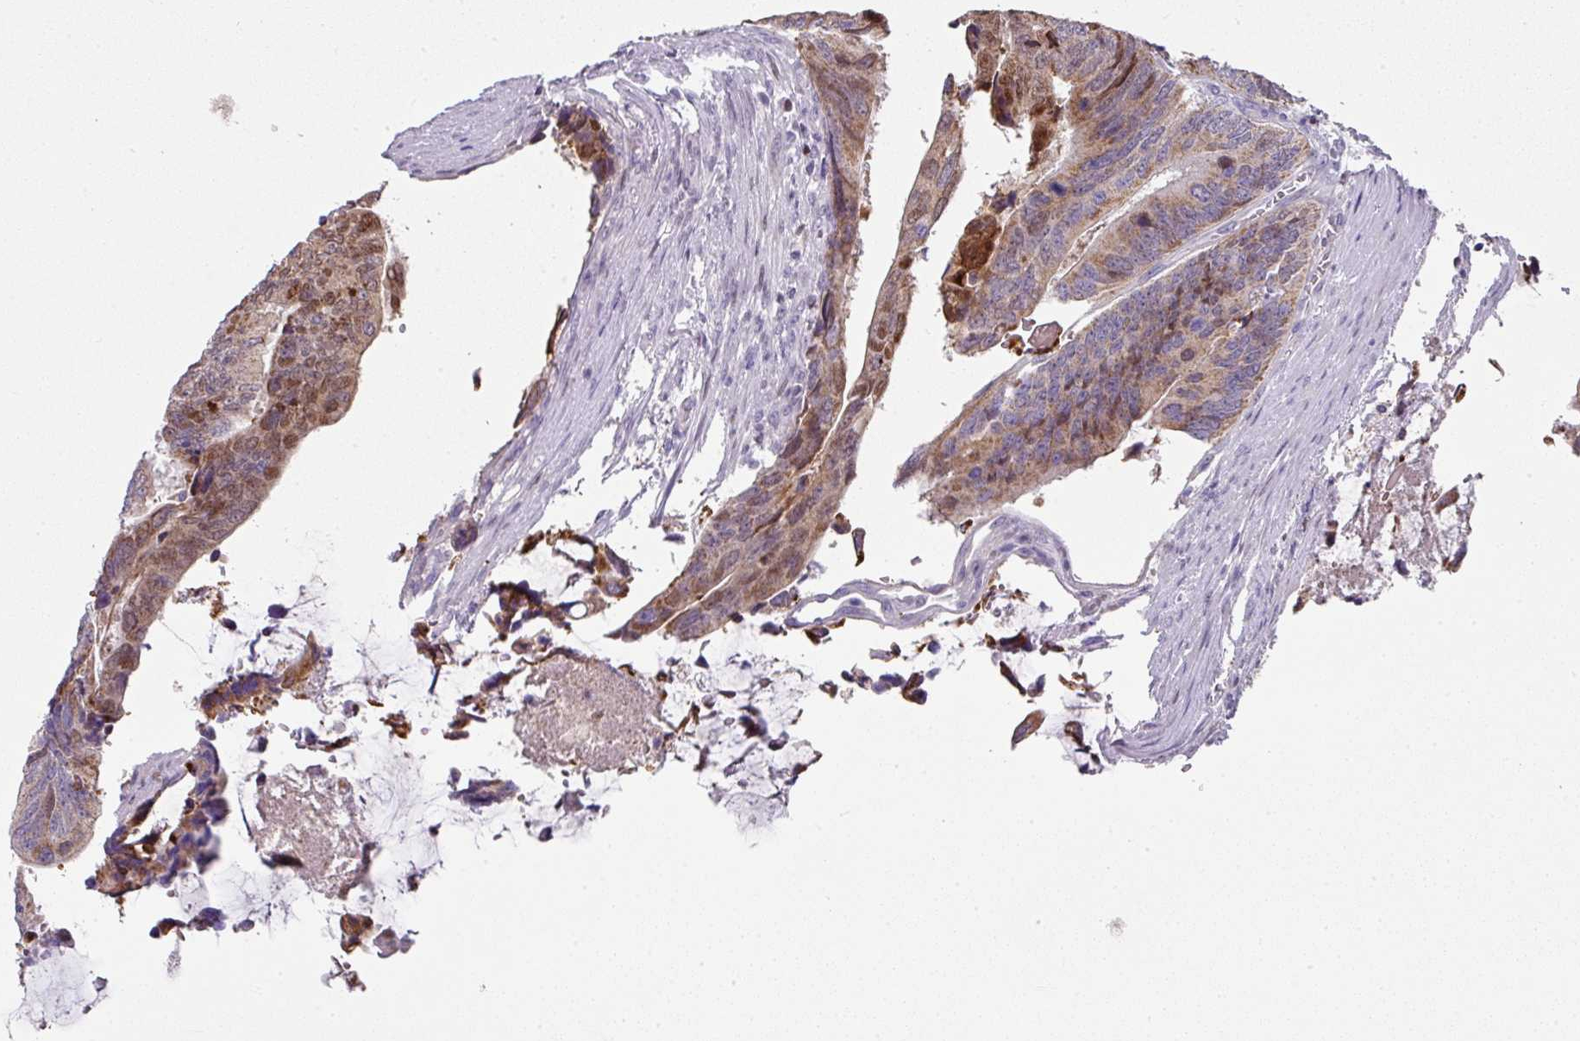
{"staining": {"intensity": "moderate", "quantity": ">75%", "location": "cytoplasmic/membranous"}, "tissue": "colorectal cancer", "cell_type": "Tumor cells", "image_type": "cancer", "snomed": [{"axis": "morphology", "description": "Adenocarcinoma, NOS"}, {"axis": "topography", "description": "Colon"}], "caption": "IHC of human colorectal cancer shows medium levels of moderate cytoplasmic/membranous positivity in about >75% of tumor cells.", "gene": "ANKRD18A", "patient": {"sex": "male", "age": 87}}